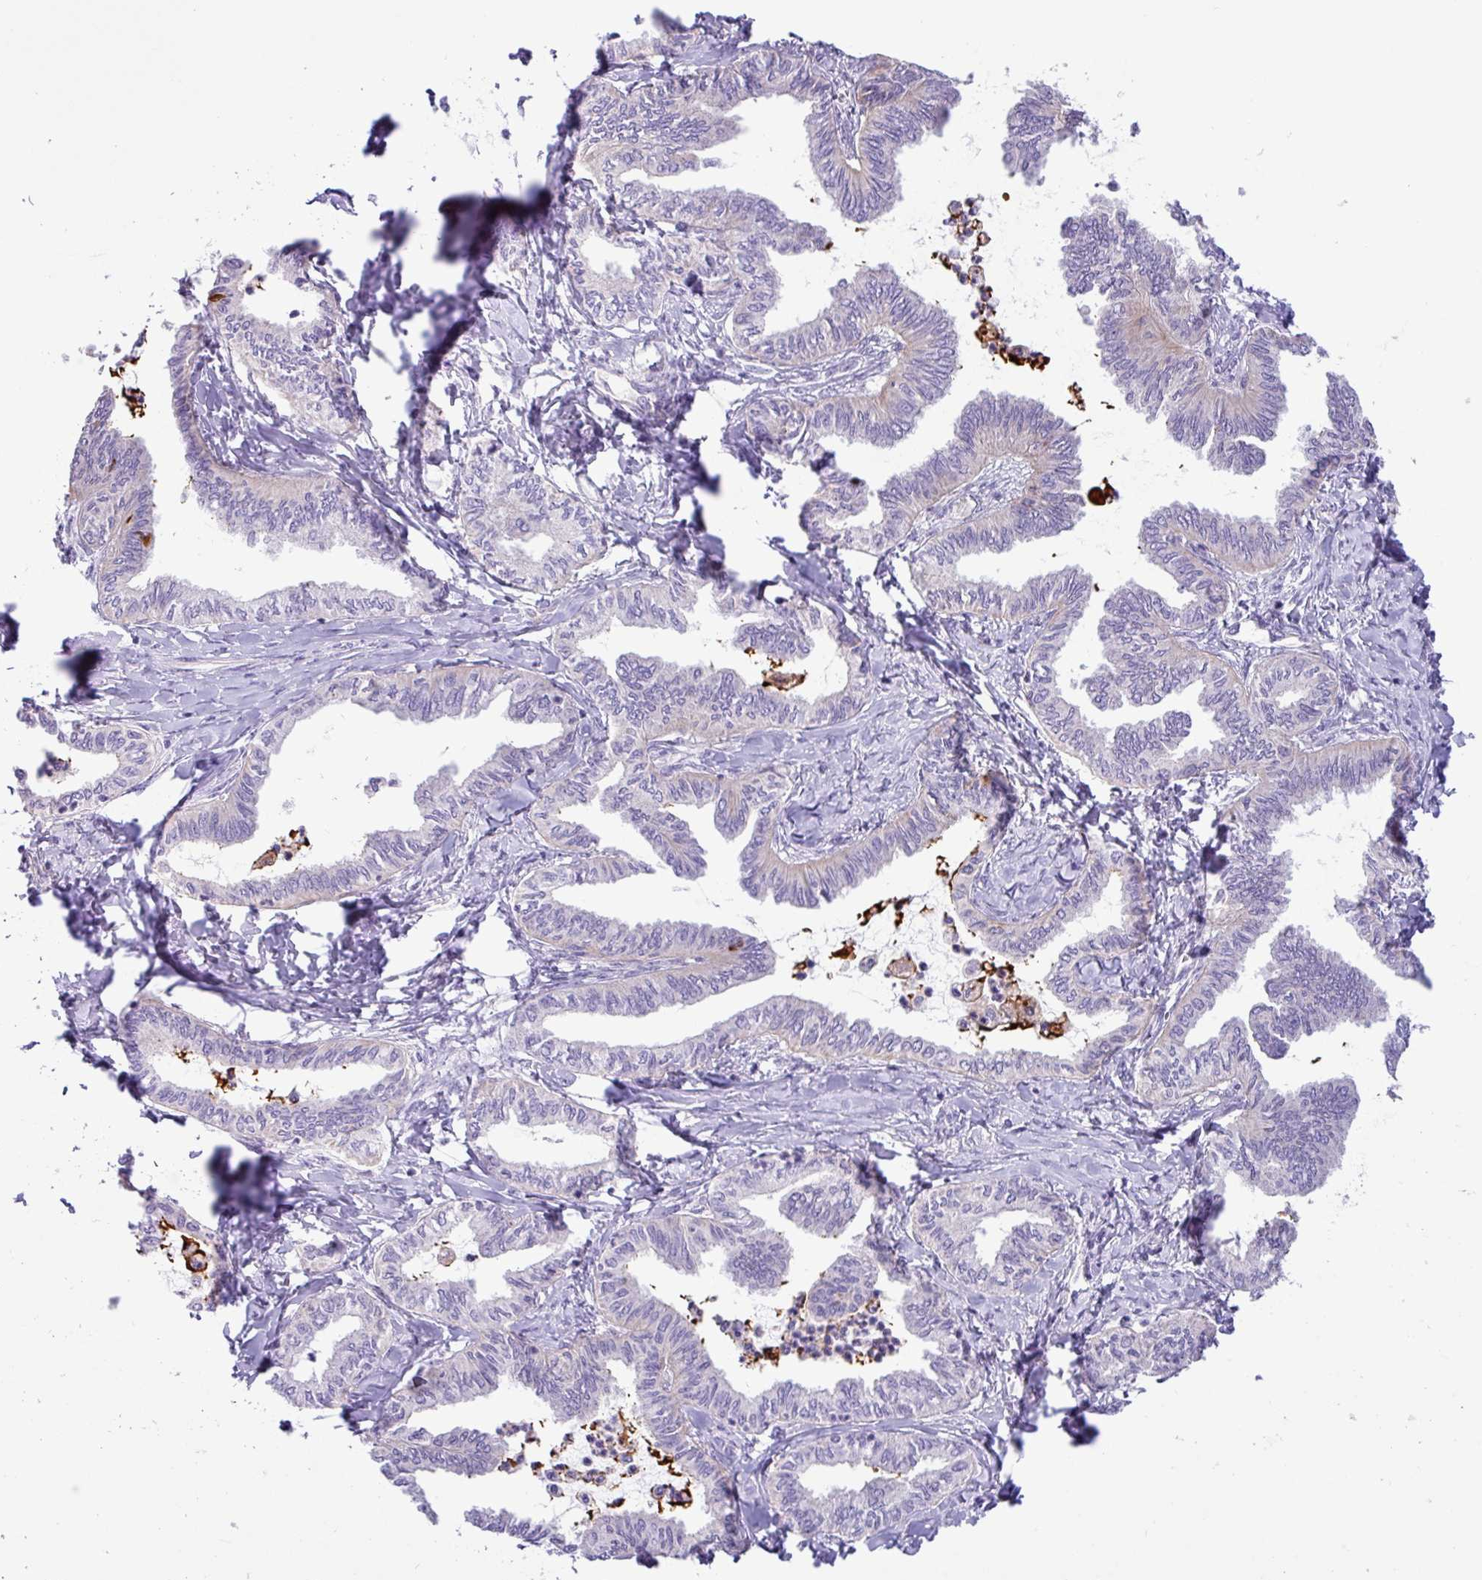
{"staining": {"intensity": "negative", "quantity": "none", "location": "none"}, "tissue": "ovarian cancer", "cell_type": "Tumor cells", "image_type": "cancer", "snomed": [{"axis": "morphology", "description": "Carcinoma, endometroid"}, {"axis": "topography", "description": "Ovary"}], "caption": "Tumor cells are negative for brown protein staining in ovarian cancer.", "gene": "MRM2", "patient": {"sex": "female", "age": 70}}